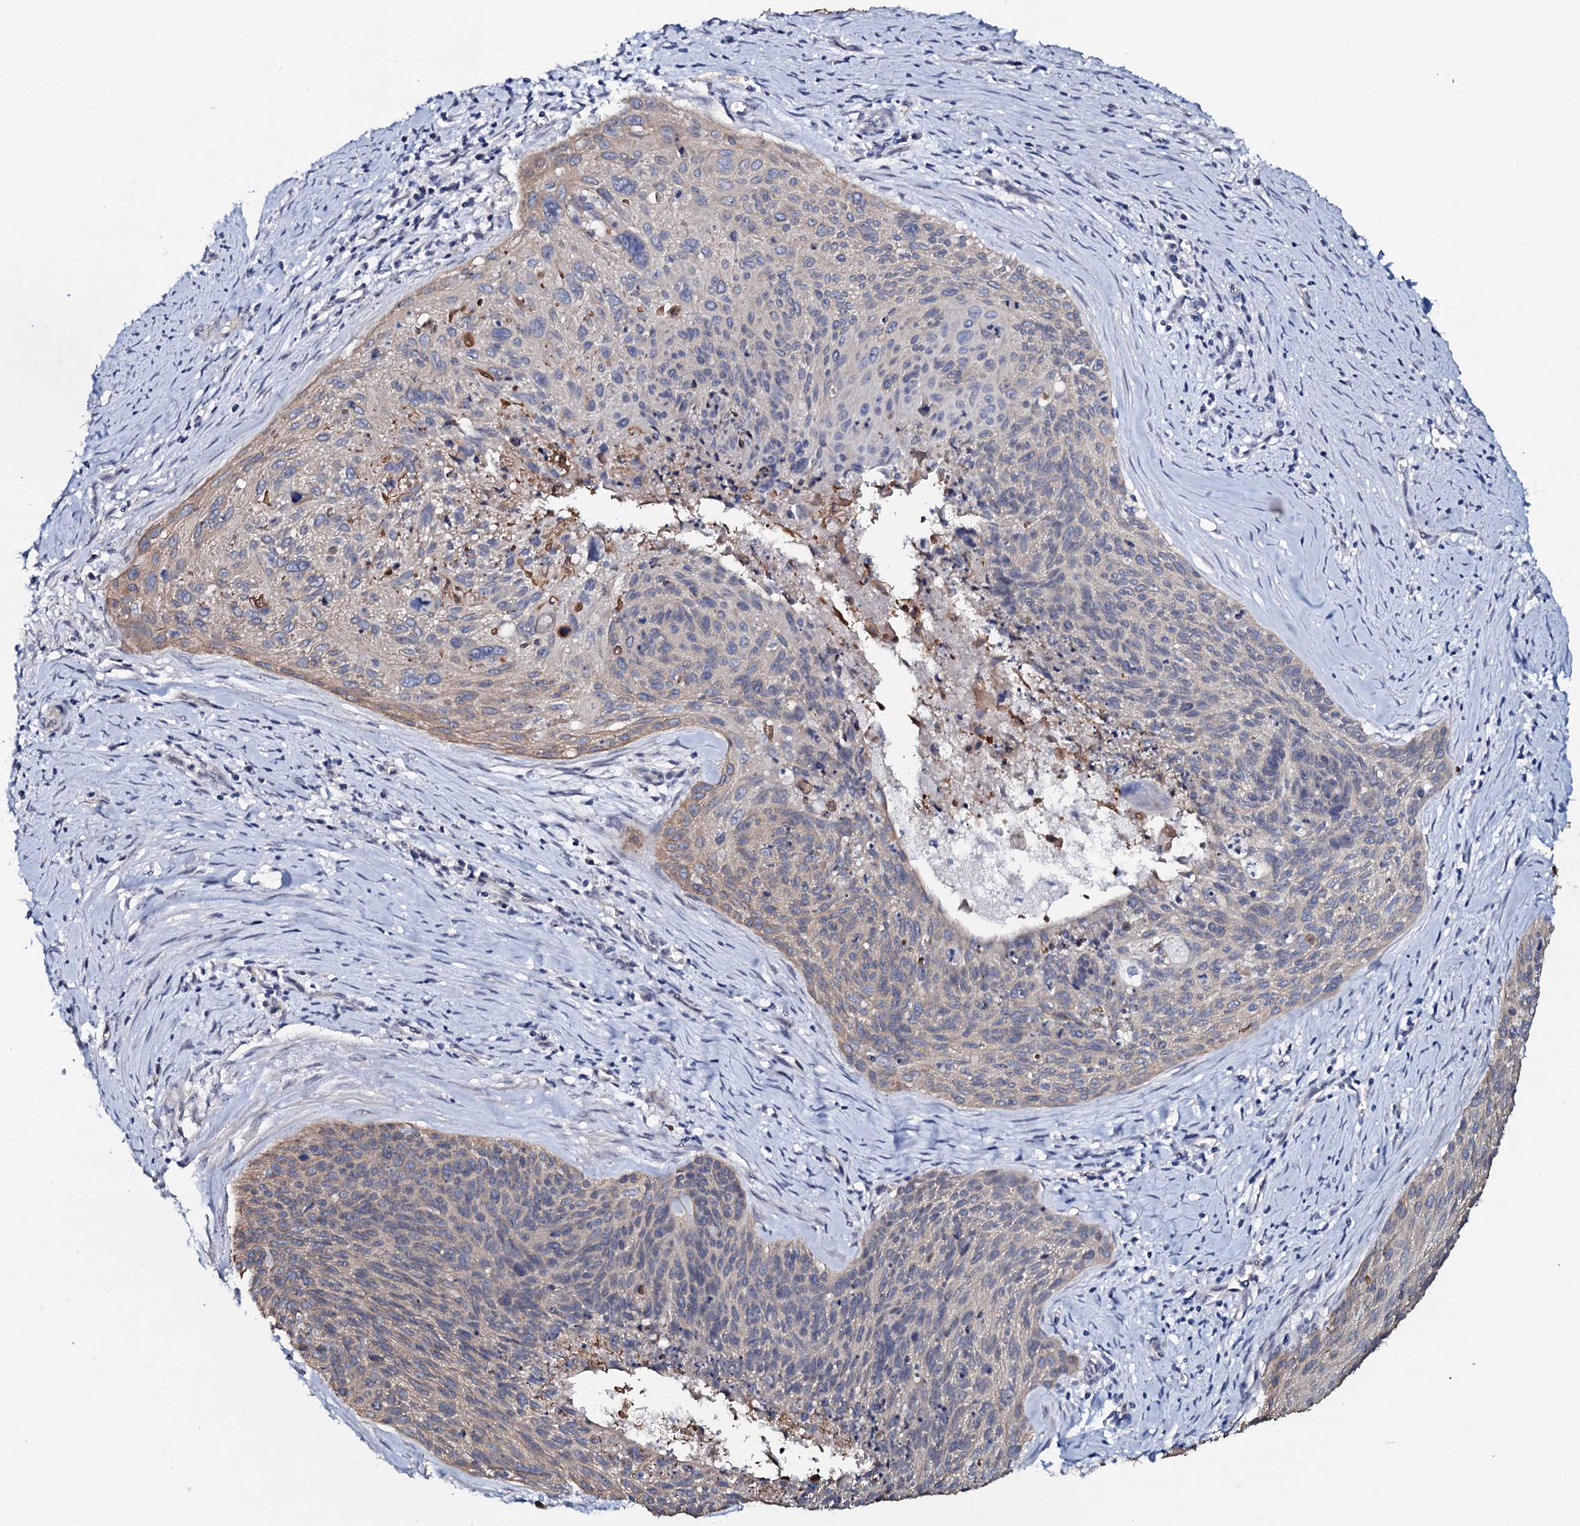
{"staining": {"intensity": "weak", "quantity": "<25%", "location": "cytoplasmic/membranous"}, "tissue": "cervical cancer", "cell_type": "Tumor cells", "image_type": "cancer", "snomed": [{"axis": "morphology", "description": "Squamous cell carcinoma, NOS"}, {"axis": "topography", "description": "Cervix"}], "caption": "Immunohistochemistry (IHC) of human squamous cell carcinoma (cervical) displays no staining in tumor cells. (Stains: DAB (3,3'-diaminobenzidine) immunohistochemistry (IHC) with hematoxylin counter stain, Microscopy: brightfield microscopy at high magnification).", "gene": "C10orf88", "patient": {"sex": "female", "age": 55}}